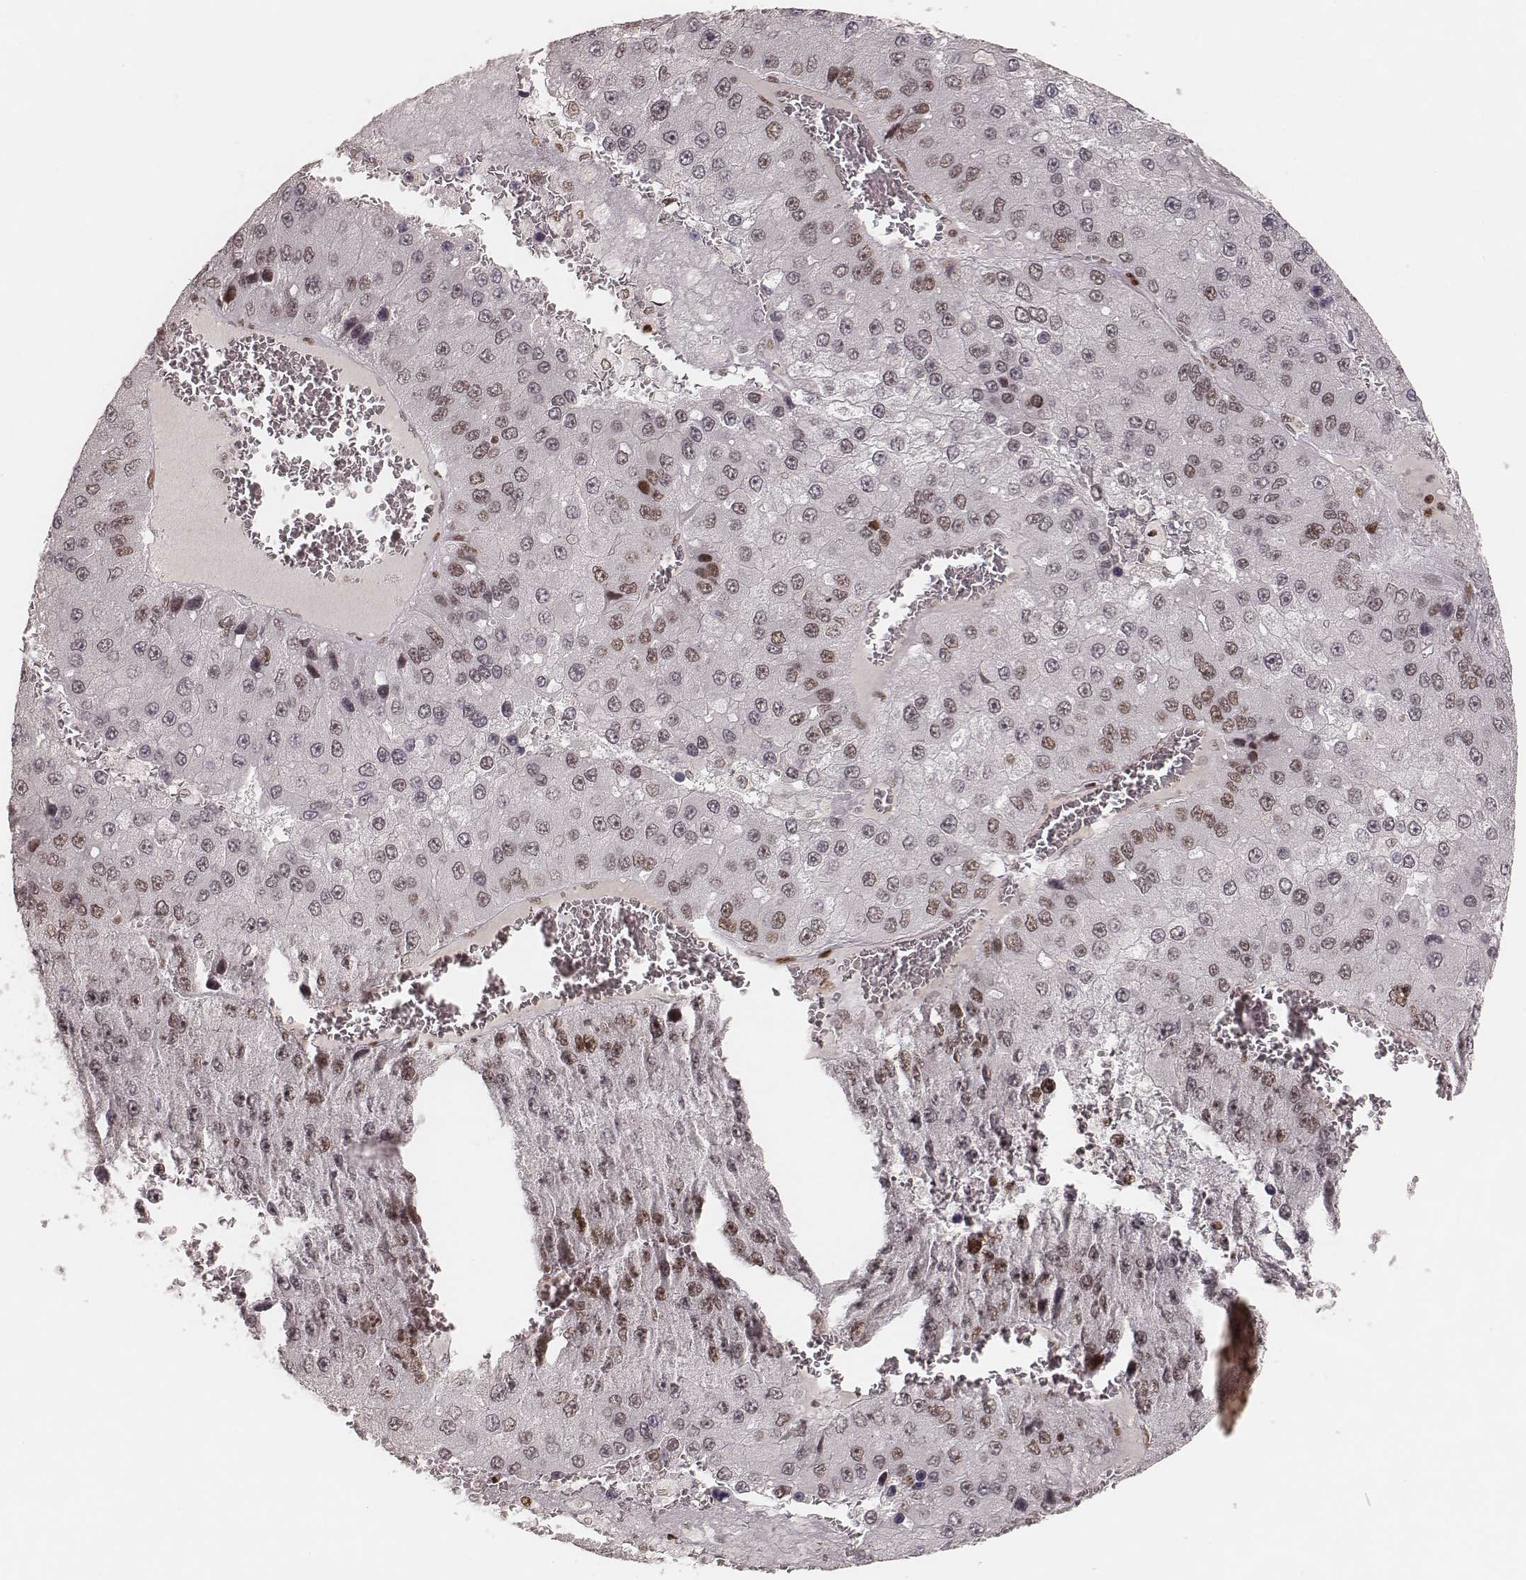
{"staining": {"intensity": "moderate", "quantity": "25%-75%", "location": "nuclear"}, "tissue": "liver cancer", "cell_type": "Tumor cells", "image_type": "cancer", "snomed": [{"axis": "morphology", "description": "Carcinoma, Hepatocellular, NOS"}, {"axis": "topography", "description": "Liver"}], "caption": "Tumor cells demonstrate medium levels of moderate nuclear expression in about 25%-75% of cells in human liver hepatocellular carcinoma.", "gene": "HNRNPC", "patient": {"sex": "female", "age": 73}}